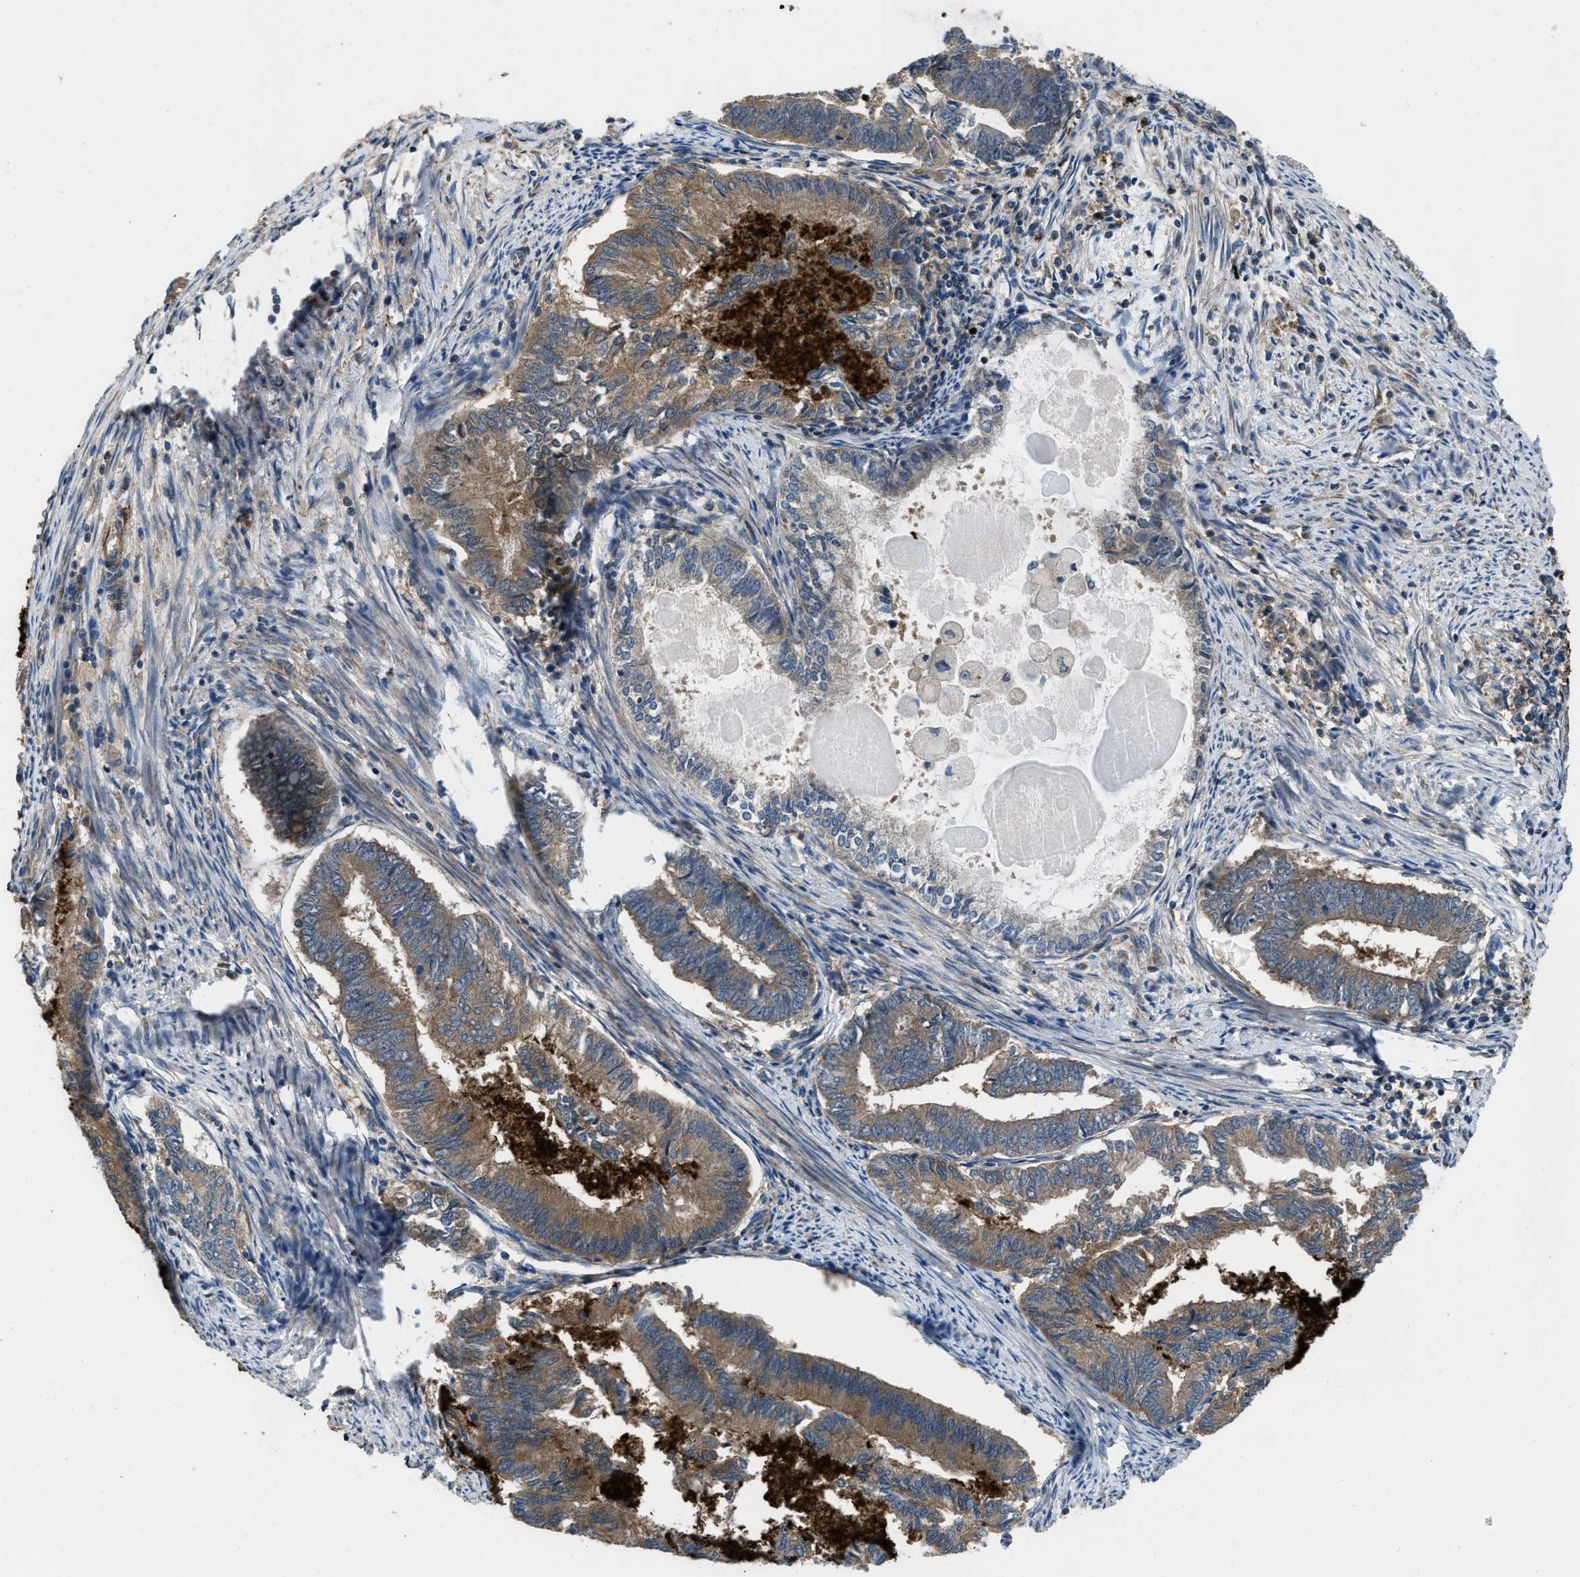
{"staining": {"intensity": "moderate", "quantity": ">75%", "location": "cytoplasmic/membranous"}, "tissue": "endometrial cancer", "cell_type": "Tumor cells", "image_type": "cancer", "snomed": [{"axis": "morphology", "description": "Adenocarcinoma, NOS"}, {"axis": "topography", "description": "Endometrium"}], "caption": "A micrograph of human adenocarcinoma (endometrial) stained for a protein exhibits moderate cytoplasmic/membranous brown staining in tumor cells.", "gene": "USP25", "patient": {"sex": "female", "age": 86}}